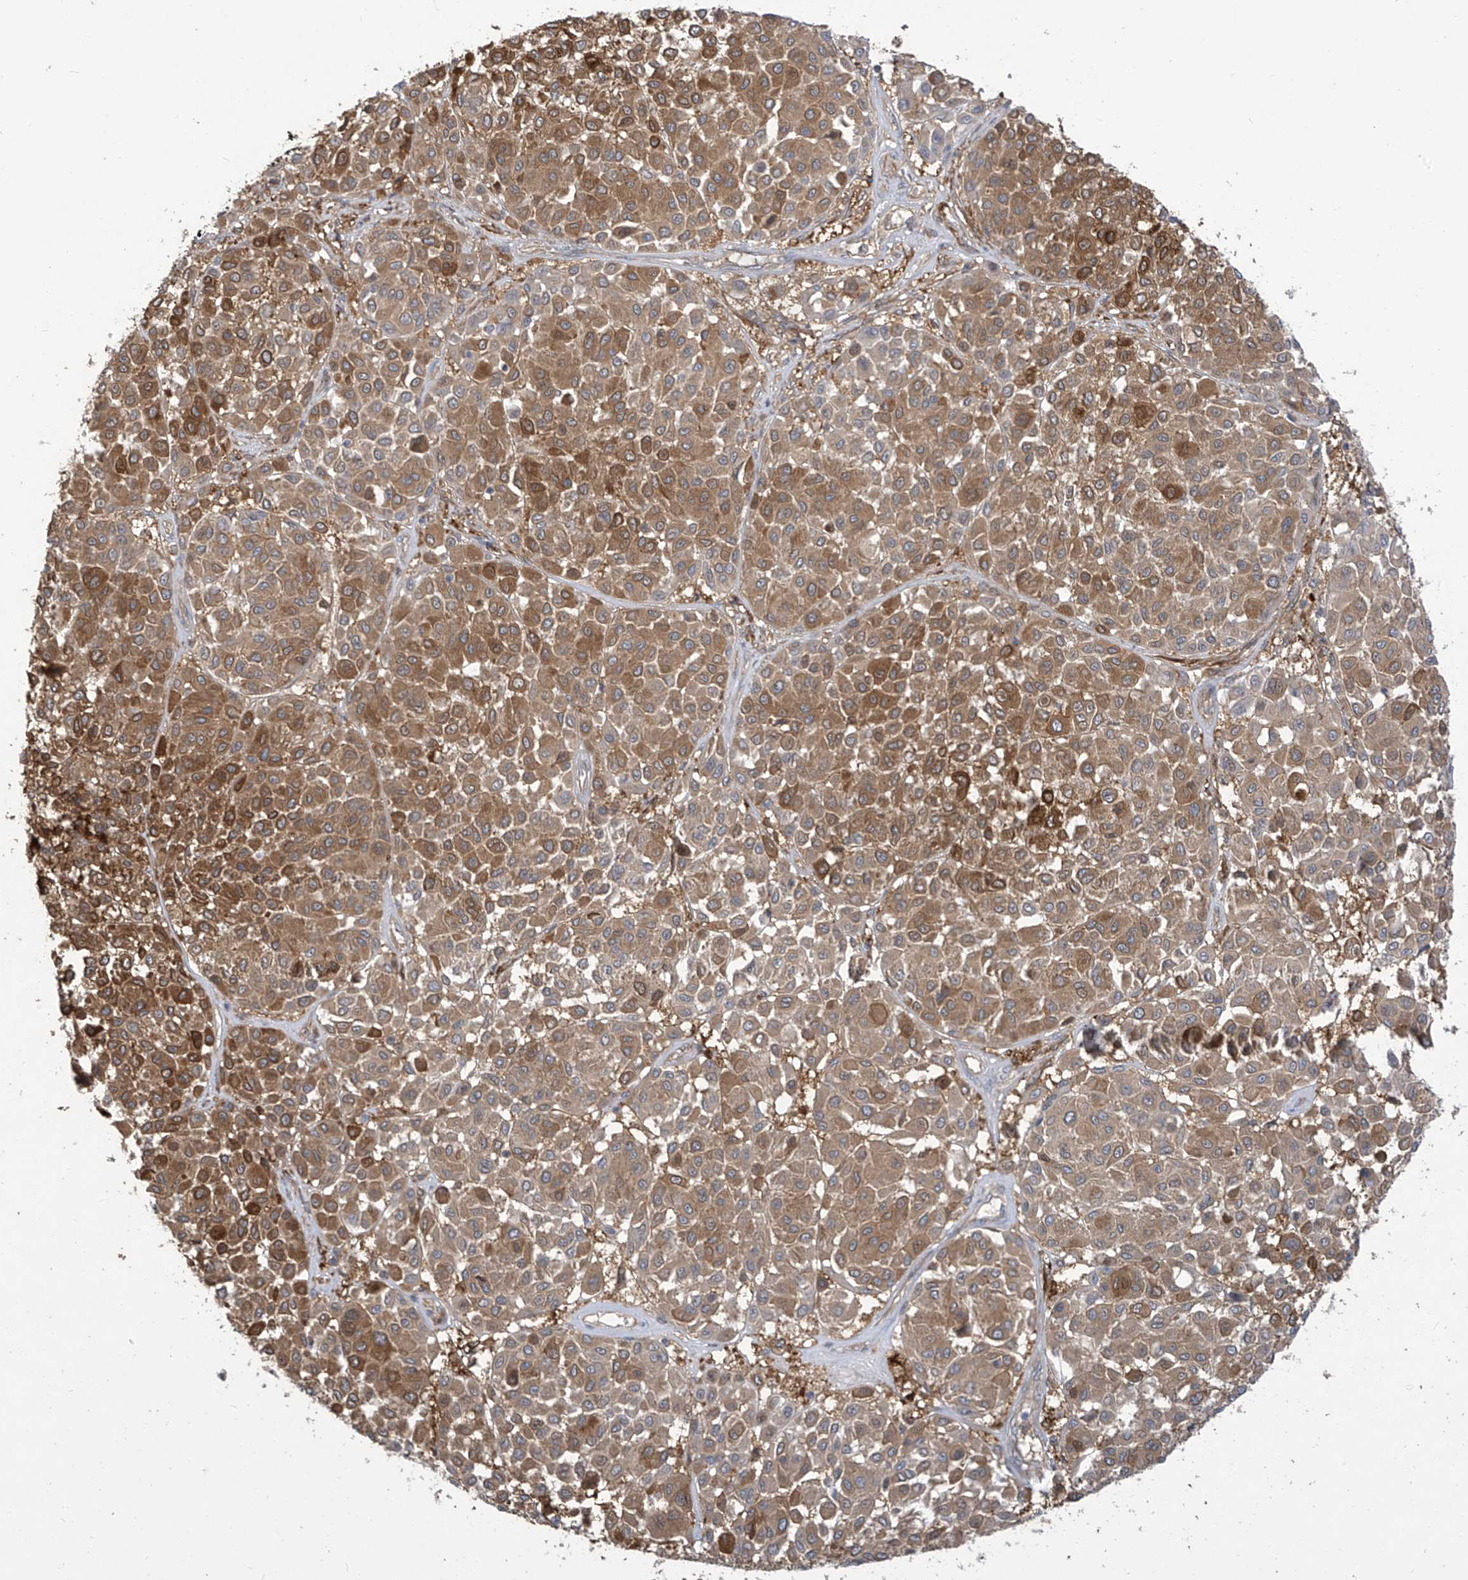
{"staining": {"intensity": "strong", "quantity": ">75%", "location": "cytoplasmic/membranous"}, "tissue": "melanoma", "cell_type": "Tumor cells", "image_type": "cancer", "snomed": [{"axis": "morphology", "description": "Malignant melanoma, Metastatic site"}, {"axis": "topography", "description": "Soft tissue"}], "caption": "Brown immunohistochemical staining in human malignant melanoma (metastatic site) shows strong cytoplasmic/membranous staining in about >75% of tumor cells.", "gene": "ADI1", "patient": {"sex": "male", "age": 41}}